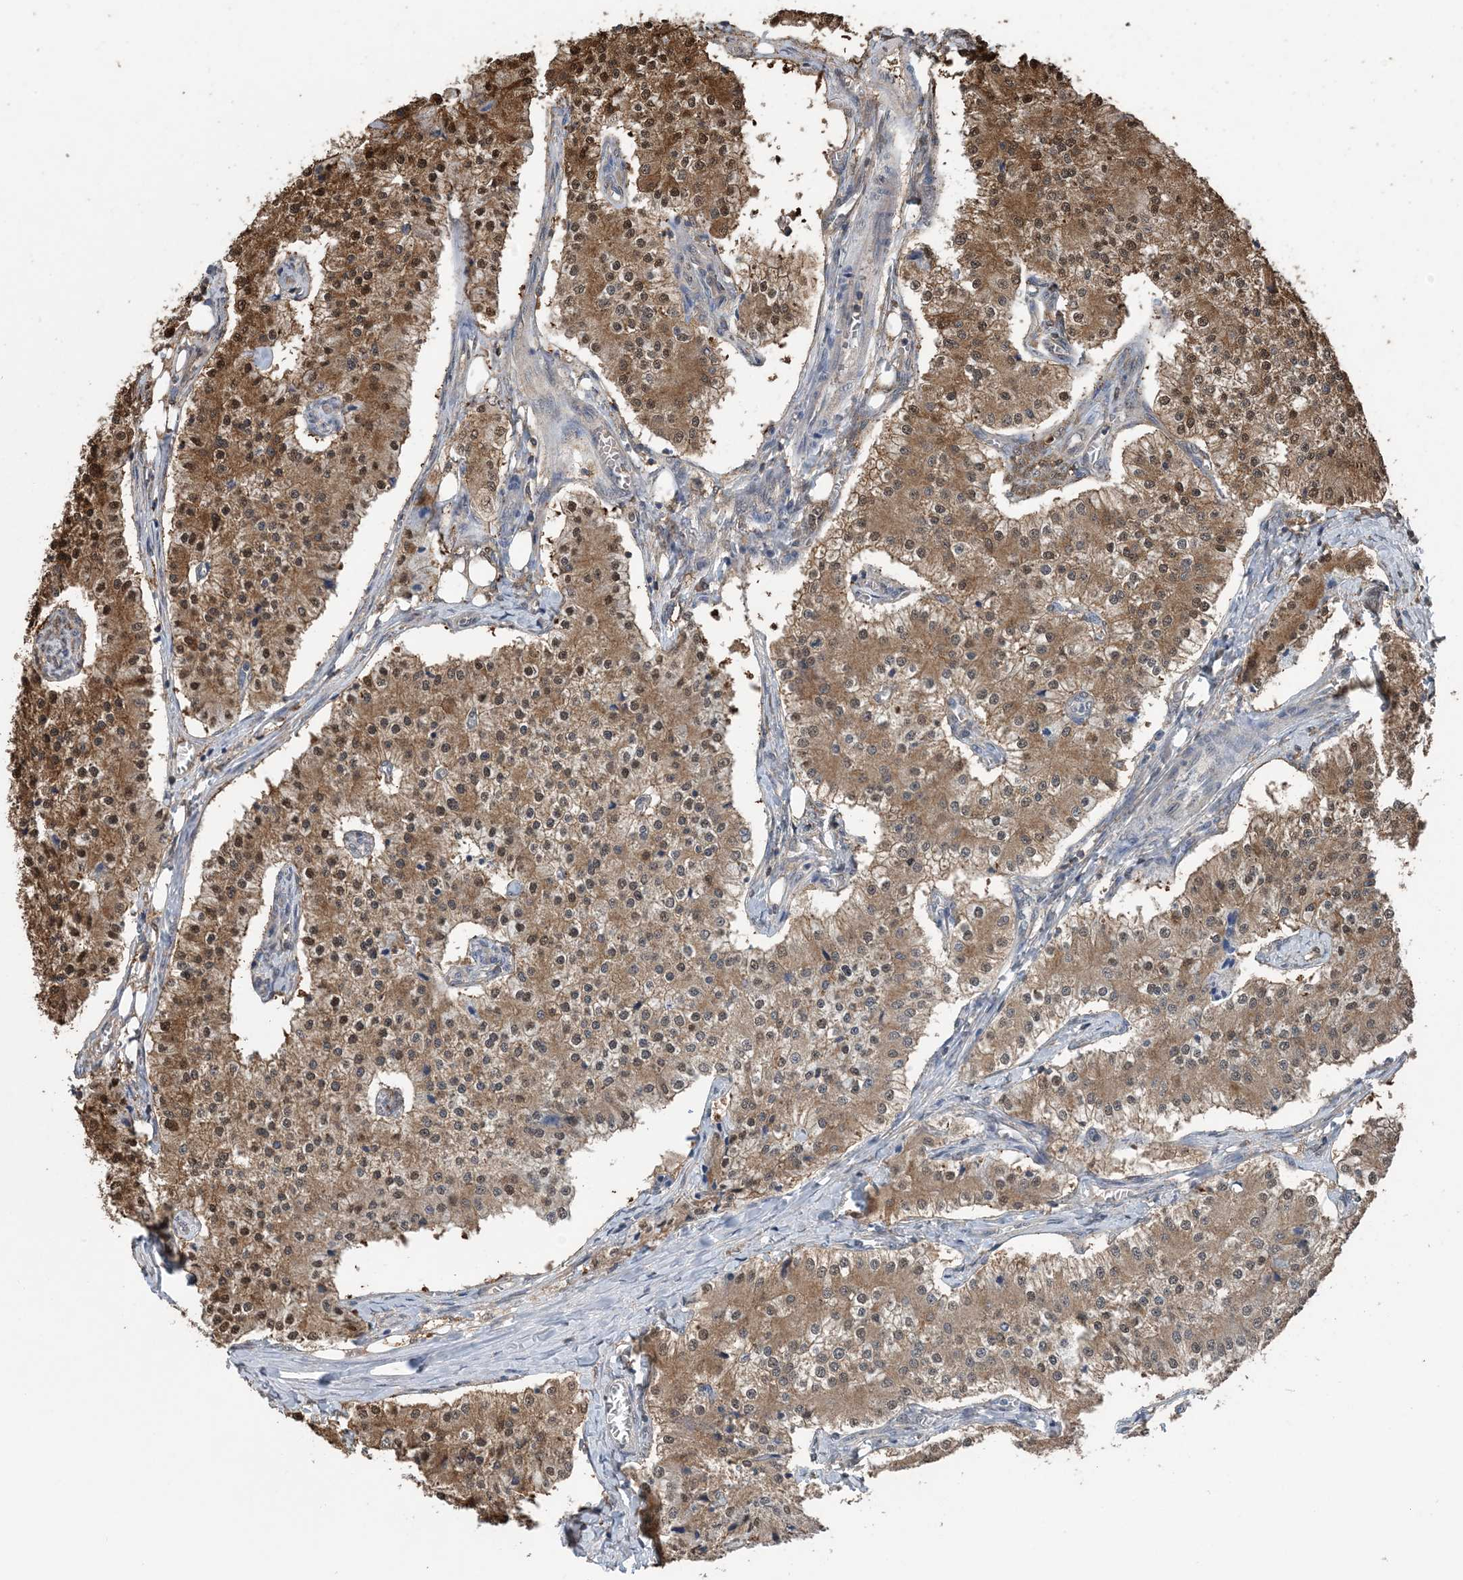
{"staining": {"intensity": "moderate", "quantity": ">75%", "location": "cytoplasmic/membranous"}, "tissue": "carcinoid", "cell_type": "Tumor cells", "image_type": "cancer", "snomed": [{"axis": "morphology", "description": "Carcinoid, malignant, NOS"}, {"axis": "topography", "description": "Colon"}], "caption": "The immunohistochemical stain shows moderate cytoplasmic/membranous expression in tumor cells of carcinoid tissue.", "gene": "HIKESHI", "patient": {"sex": "female", "age": 52}}